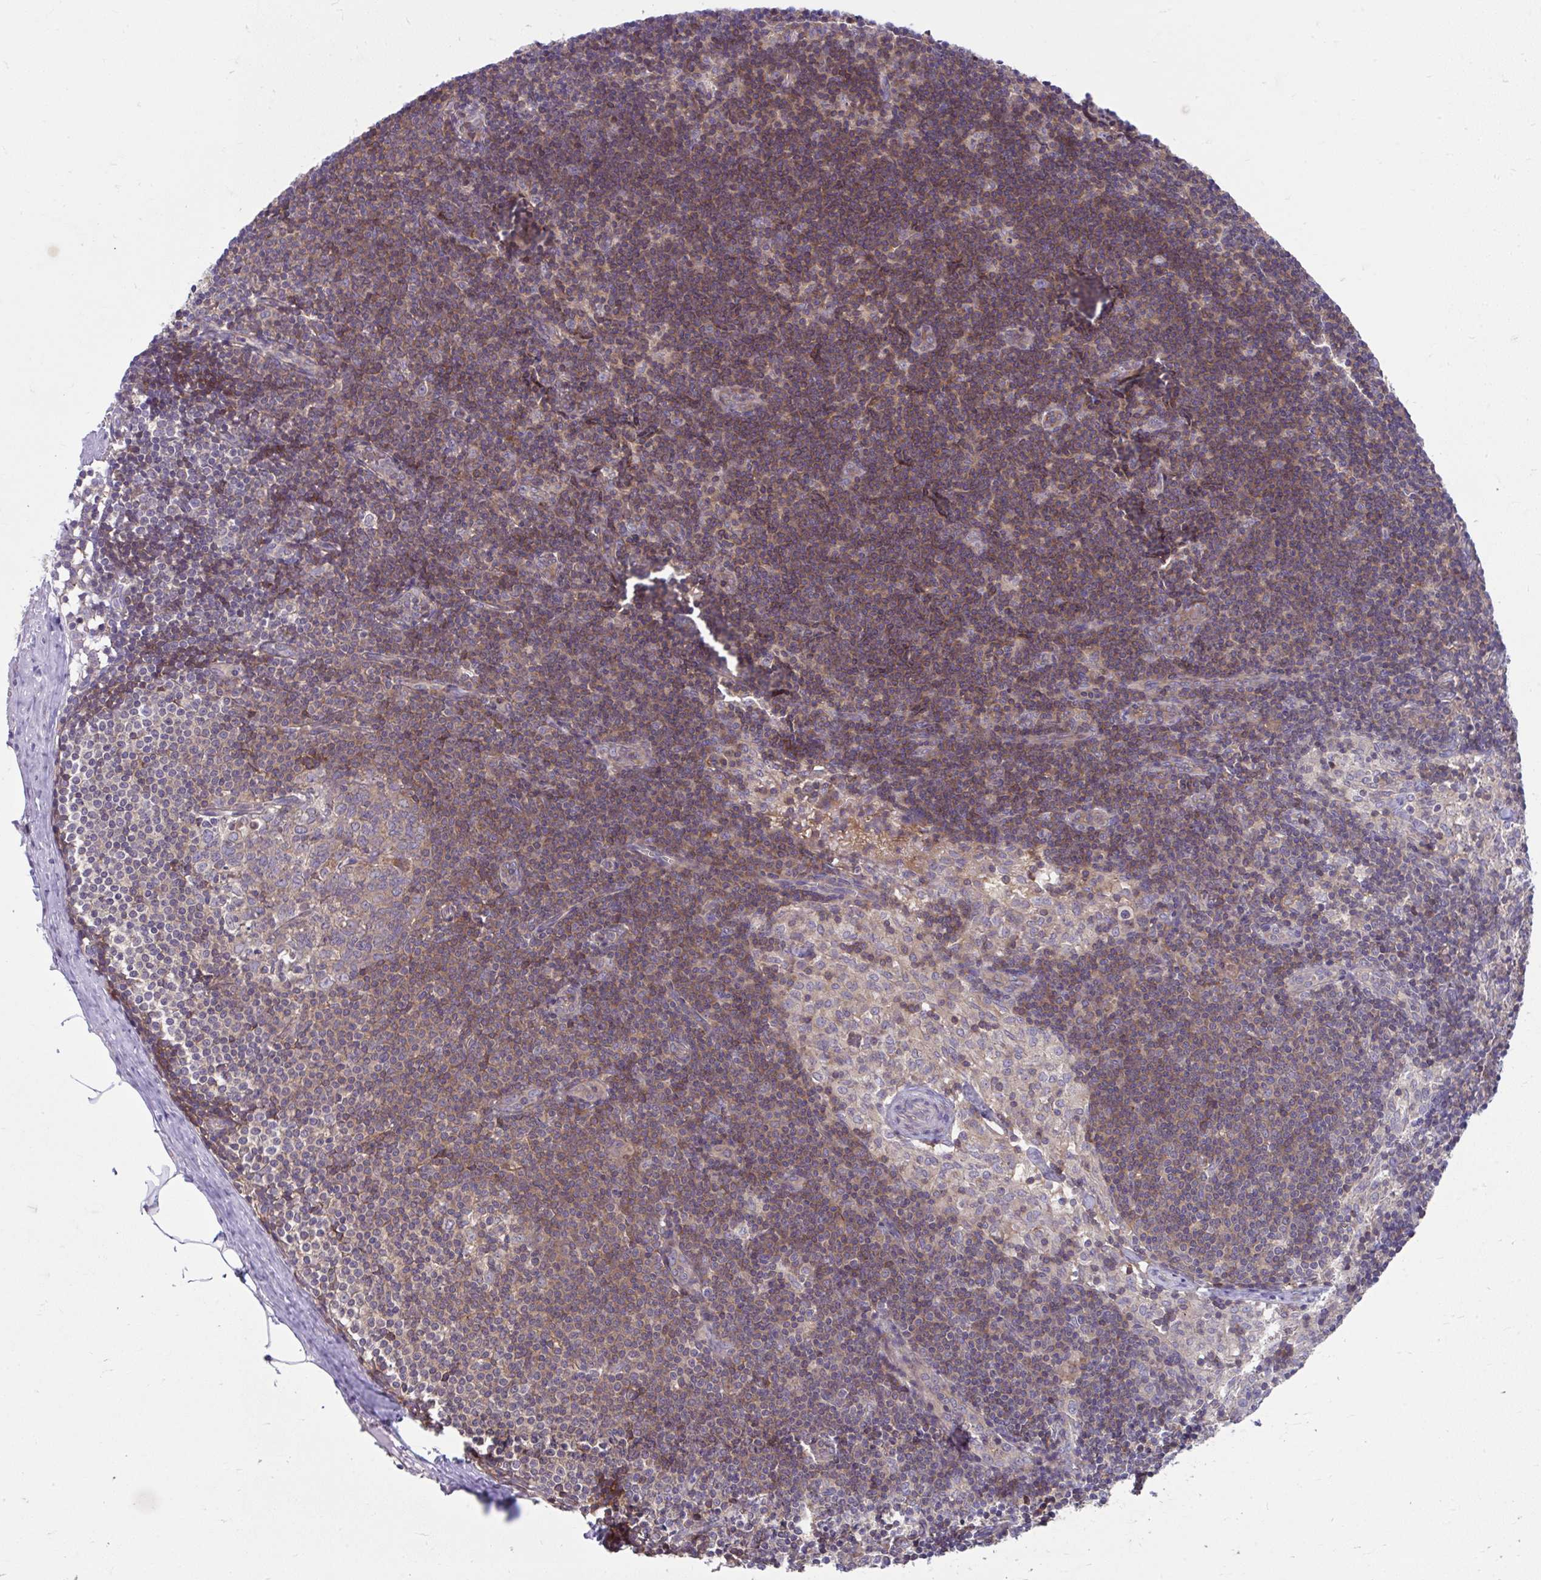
{"staining": {"intensity": "weak", "quantity": "<25%", "location": "cytoplasmic/membranous"}, "tissue": "lymph node", "cell_type": "Germinal center cells", "image_type": "normal", "snomed": [{"axis": "morphology", "description": "Normal tissue, NOS"}, {"axis": "topography", "description": "Lymph node"}], "caption": "DAB immunohistochemical staining of normal lymph node demonstrates no significant positivity in germinal center cells.", "gene": "PCDHB7", "patient": {"sex": "female", "age": 31}}